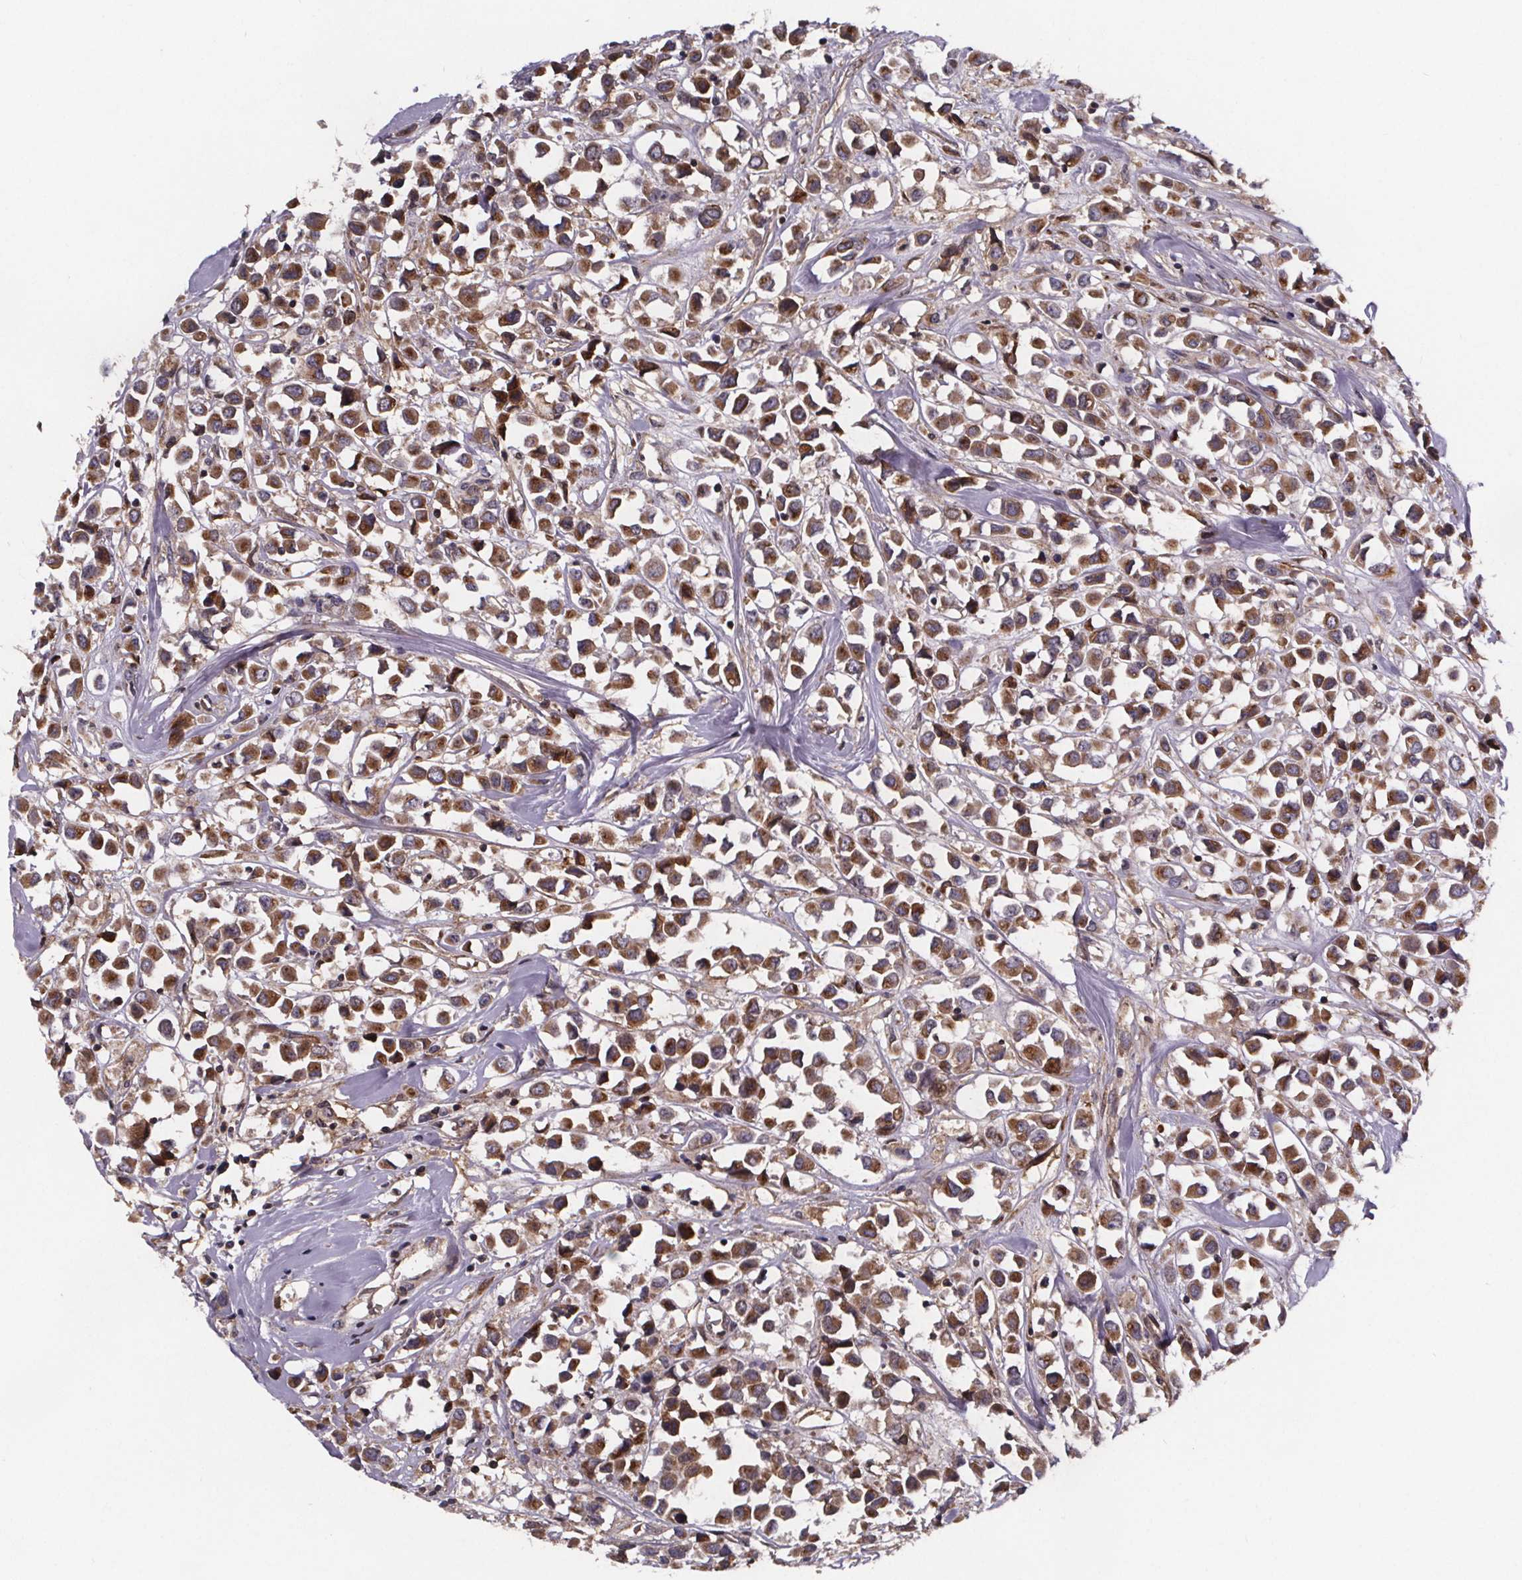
{"staining": {"intensity": "moderate", "quantity": ">75%", "location": "cytoplasmic/membranous"}, "tissue": "breast cancer", "cell_type": "Tumor cells", "image_type": "cancer", "snomed": [{"axis": "morphology", "description": "Duct carcinoma"}, {"axis": "topography", "description": "Breast"}], "caption": "Breast intraductal carcinoma tissue exhibits moderate cytoplasmic/membranous staining in about >75% of tumor cells", "gene": "FASTKD3", "patient": {"sex": "female", "age": 61}}